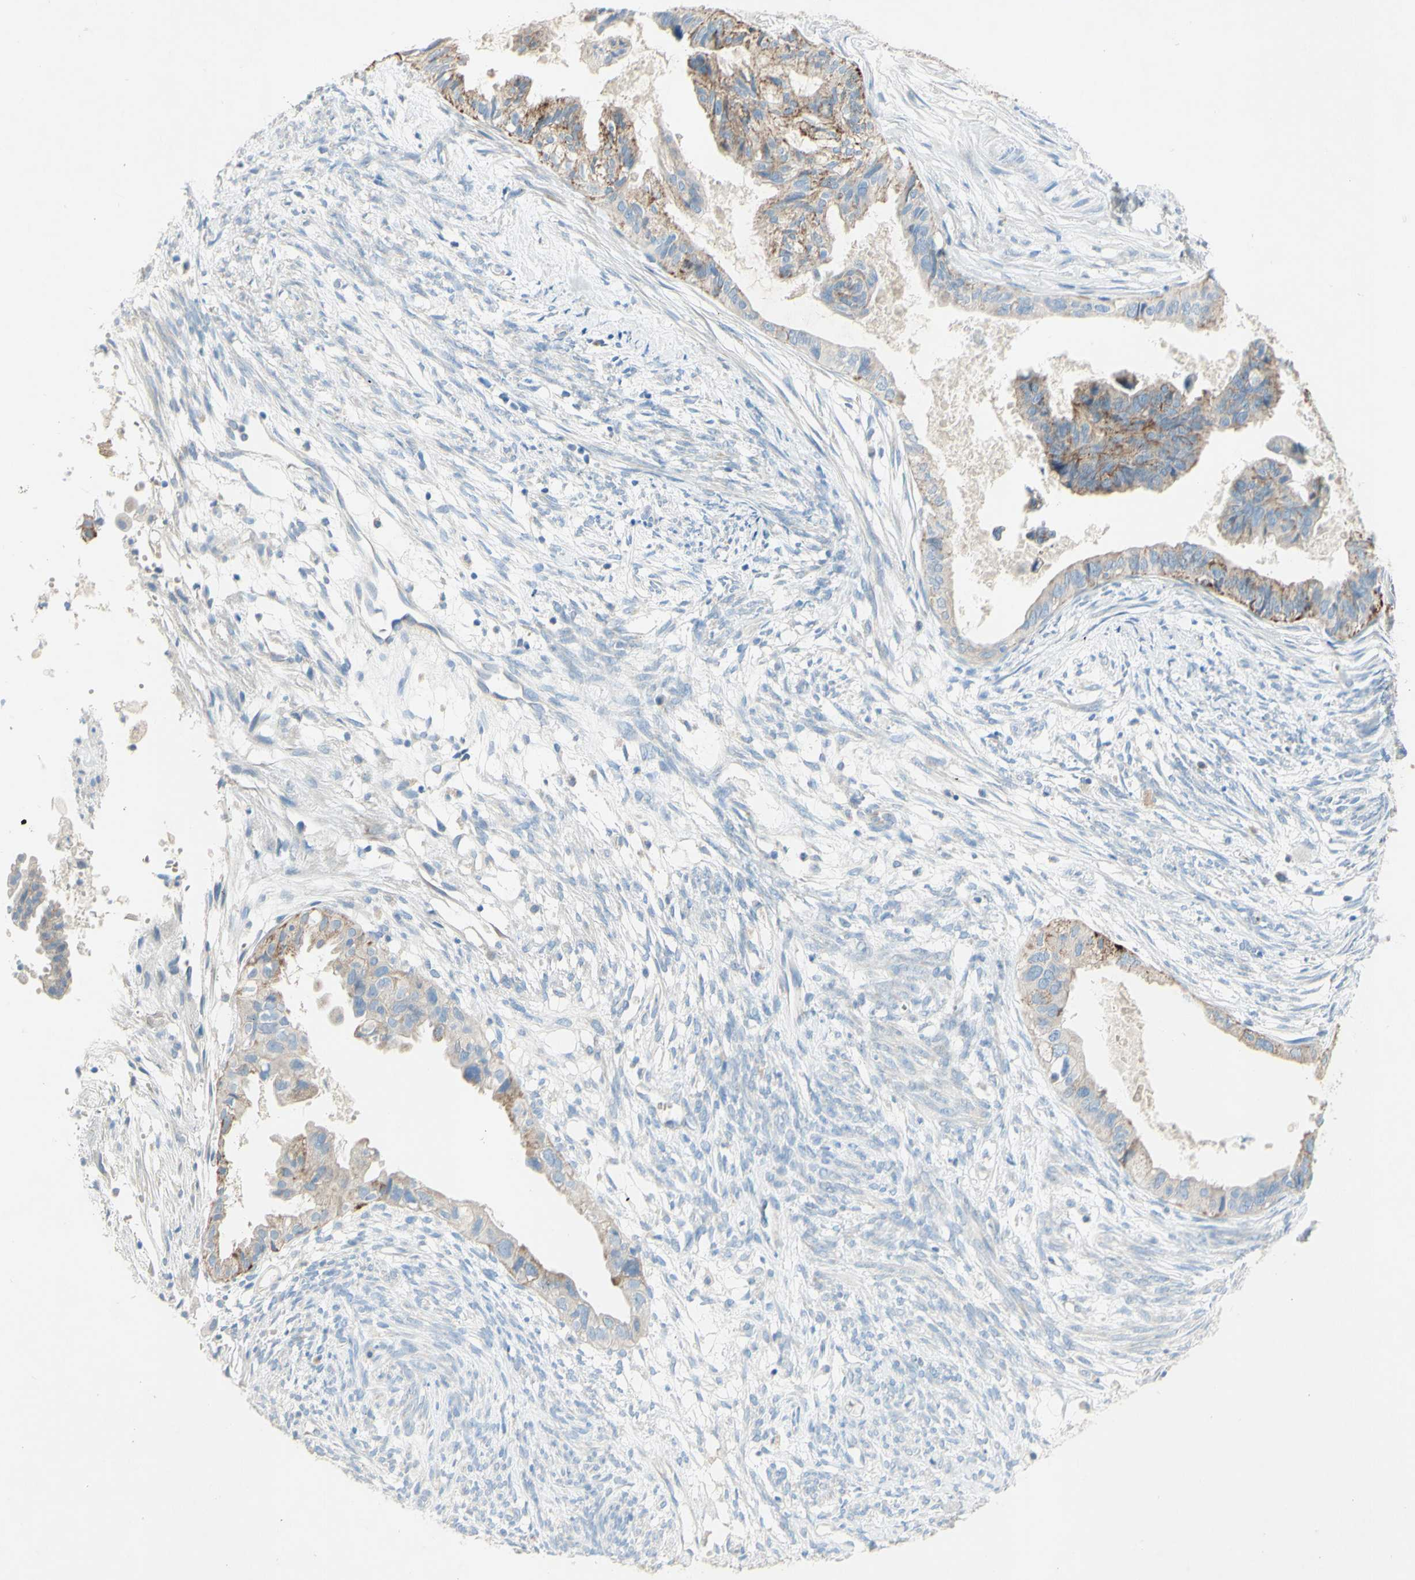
{"staining": {"intensity": "weak", "quantity": "<25%", "location": "cytoplasmic/membranous"}, "tissue": "cervical cancer", "cell_type": "Tumor cells", "image_type": "cancer", "snomed": [{"axis": "morphology", "description": "Normal tissue, NOS"}, {"axis": "morphology", "description": "Adenocarcinoma, NOS"}, {"axis": "topography", "description": "Cervix"}, {"axis": "topography", "description": "Endometrium"}], "caption": "This is an IHC histopathology image of cervical cancer. There is no expression in tumor cells.", "gene": "ACADL", "patient": {"sex": "female", "age": 86}}